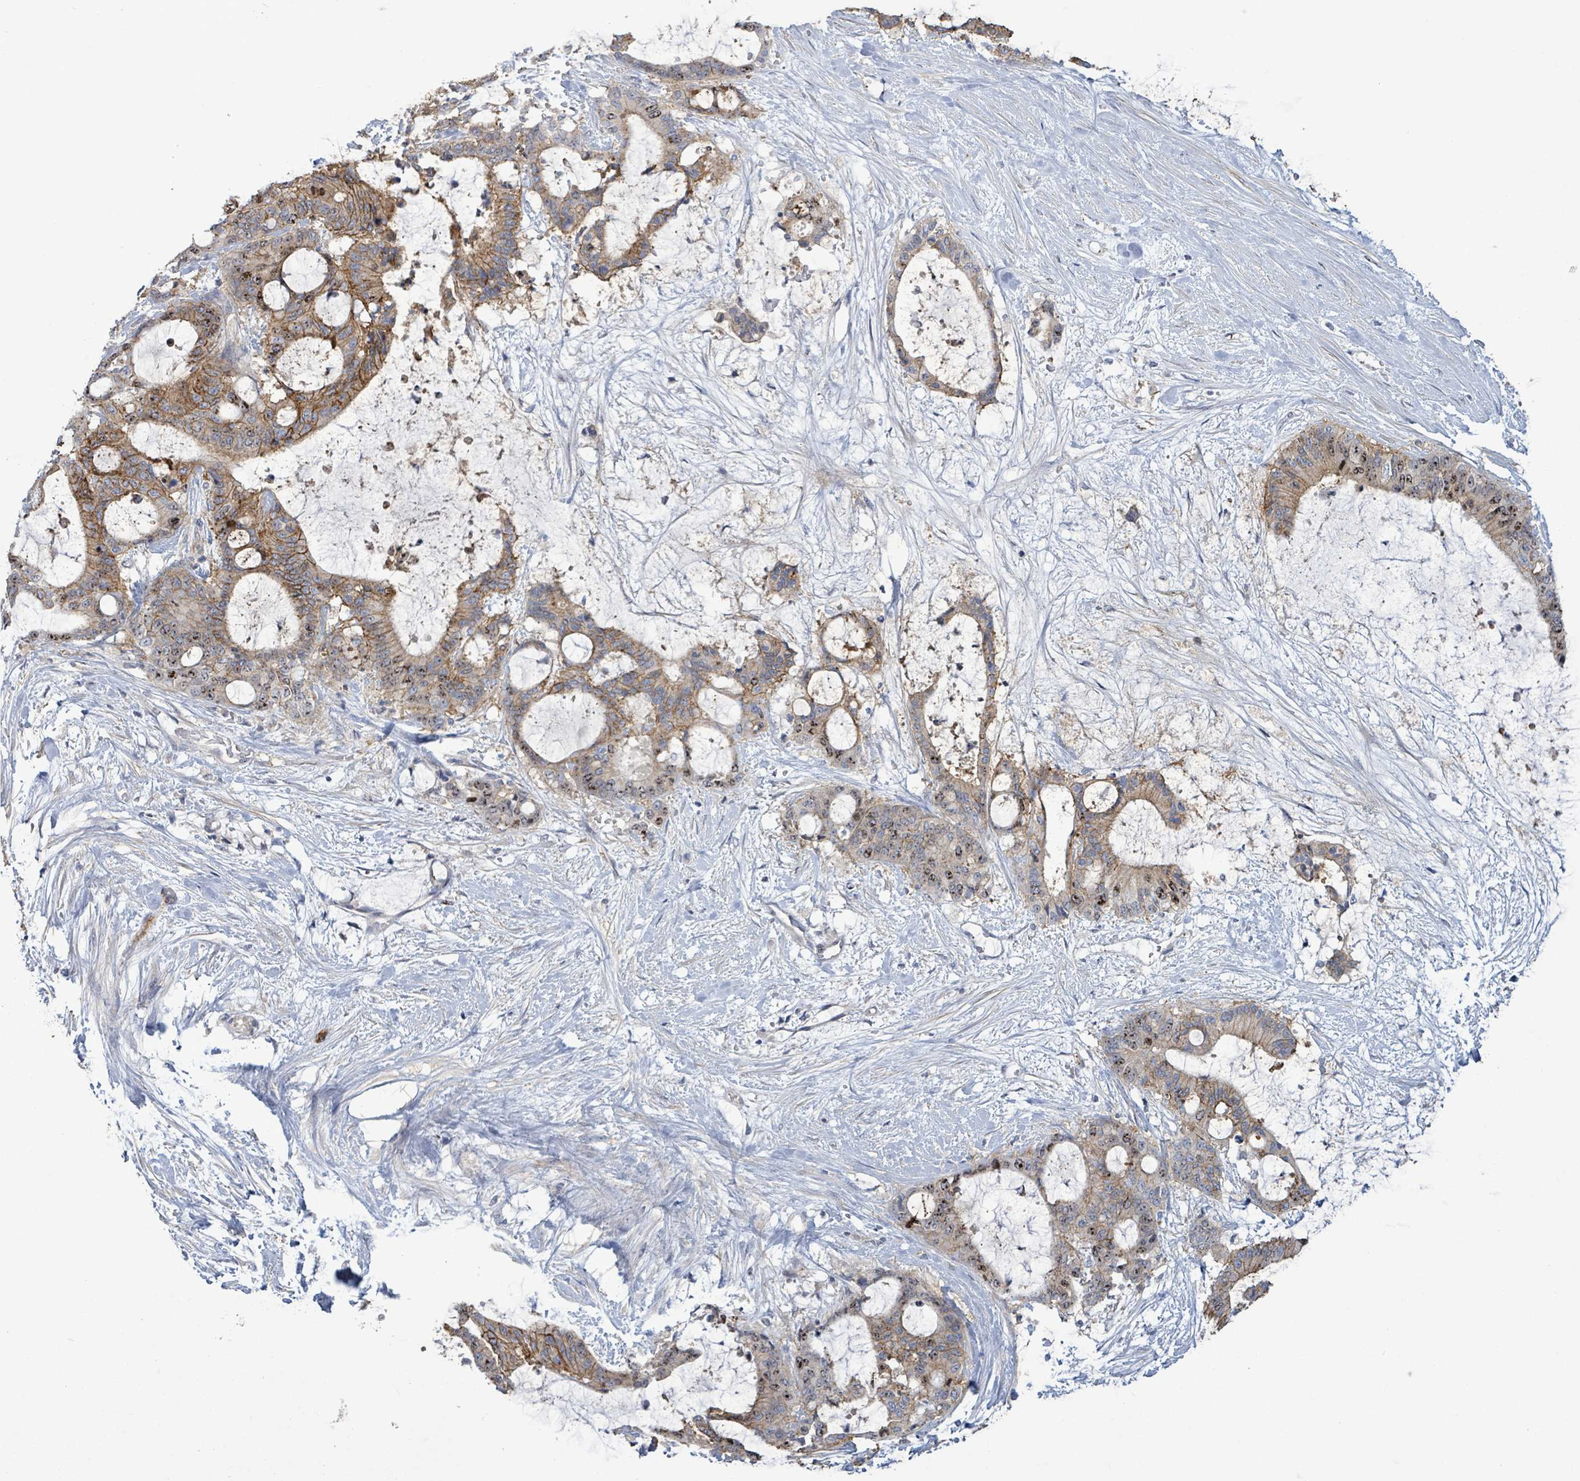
{"staining": {"intensity": "moderate", "quantity": ">75%", "location": "cytoplasmic/membranous,nuclear"}, "tissue": "liver cancer", "cell_type": "Tumor cells", "image_type": "cancer", "snomed": [{"axis": "morphology", "description": "Normal tissue, NOS"}, {"axis": "morphology", "description": "Cholangiocarcinoma"}, {"axis": "topography", "description": "Liver"}, {"axis": "topography", "description": "Peripheral nerve tissue"}], "caption": "Human liver cancer (cholangiocarcinoma) stained for a protein (brown) shows moderate cytoplasmic/membranous and nuclear positive staining in approximately >75% of tumor cells.", "gene": "KRAS", "patient": {"sex": "female", "age": 73}}